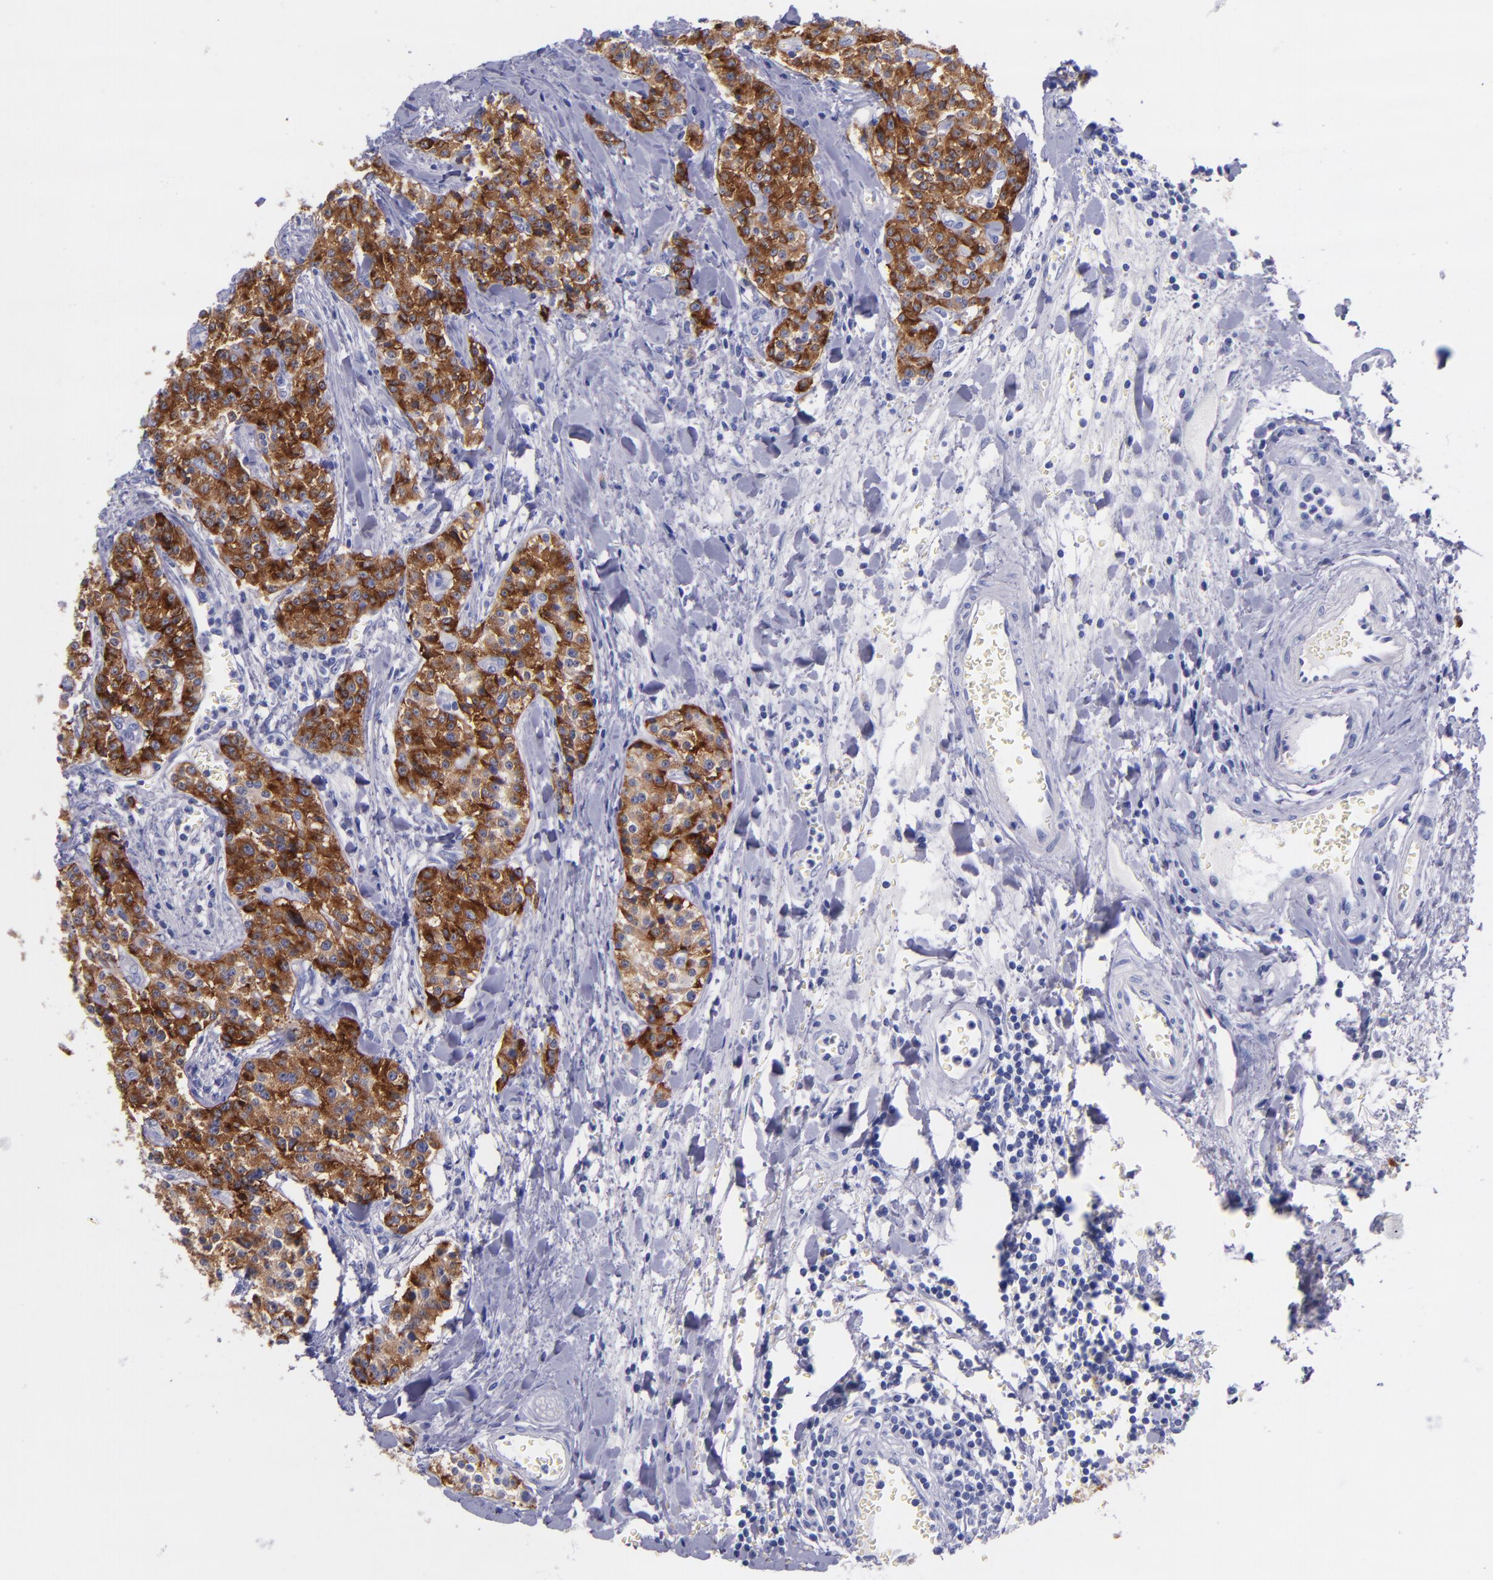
{"staining": {"intensity": "strong", "quantity": ">75%", "location": "cytoplasmic/membranous"}, "tissue": "carcinoid", "cell_type": "Tumor cells", "image_type": "cancer", "snomed": [{"axis": "morphology", "description": "Carcinoid, malignant, NOS"}, {"axis": "topography", "description": "Stomach"}], "caption": "Protein staining of malignant carcinoid tissue demonstrates strong cytoplasmic/membranous staining in about >75% of tumor cells.", "gene": "SV2A", "patient": {"sex": "female", "age": 76}}